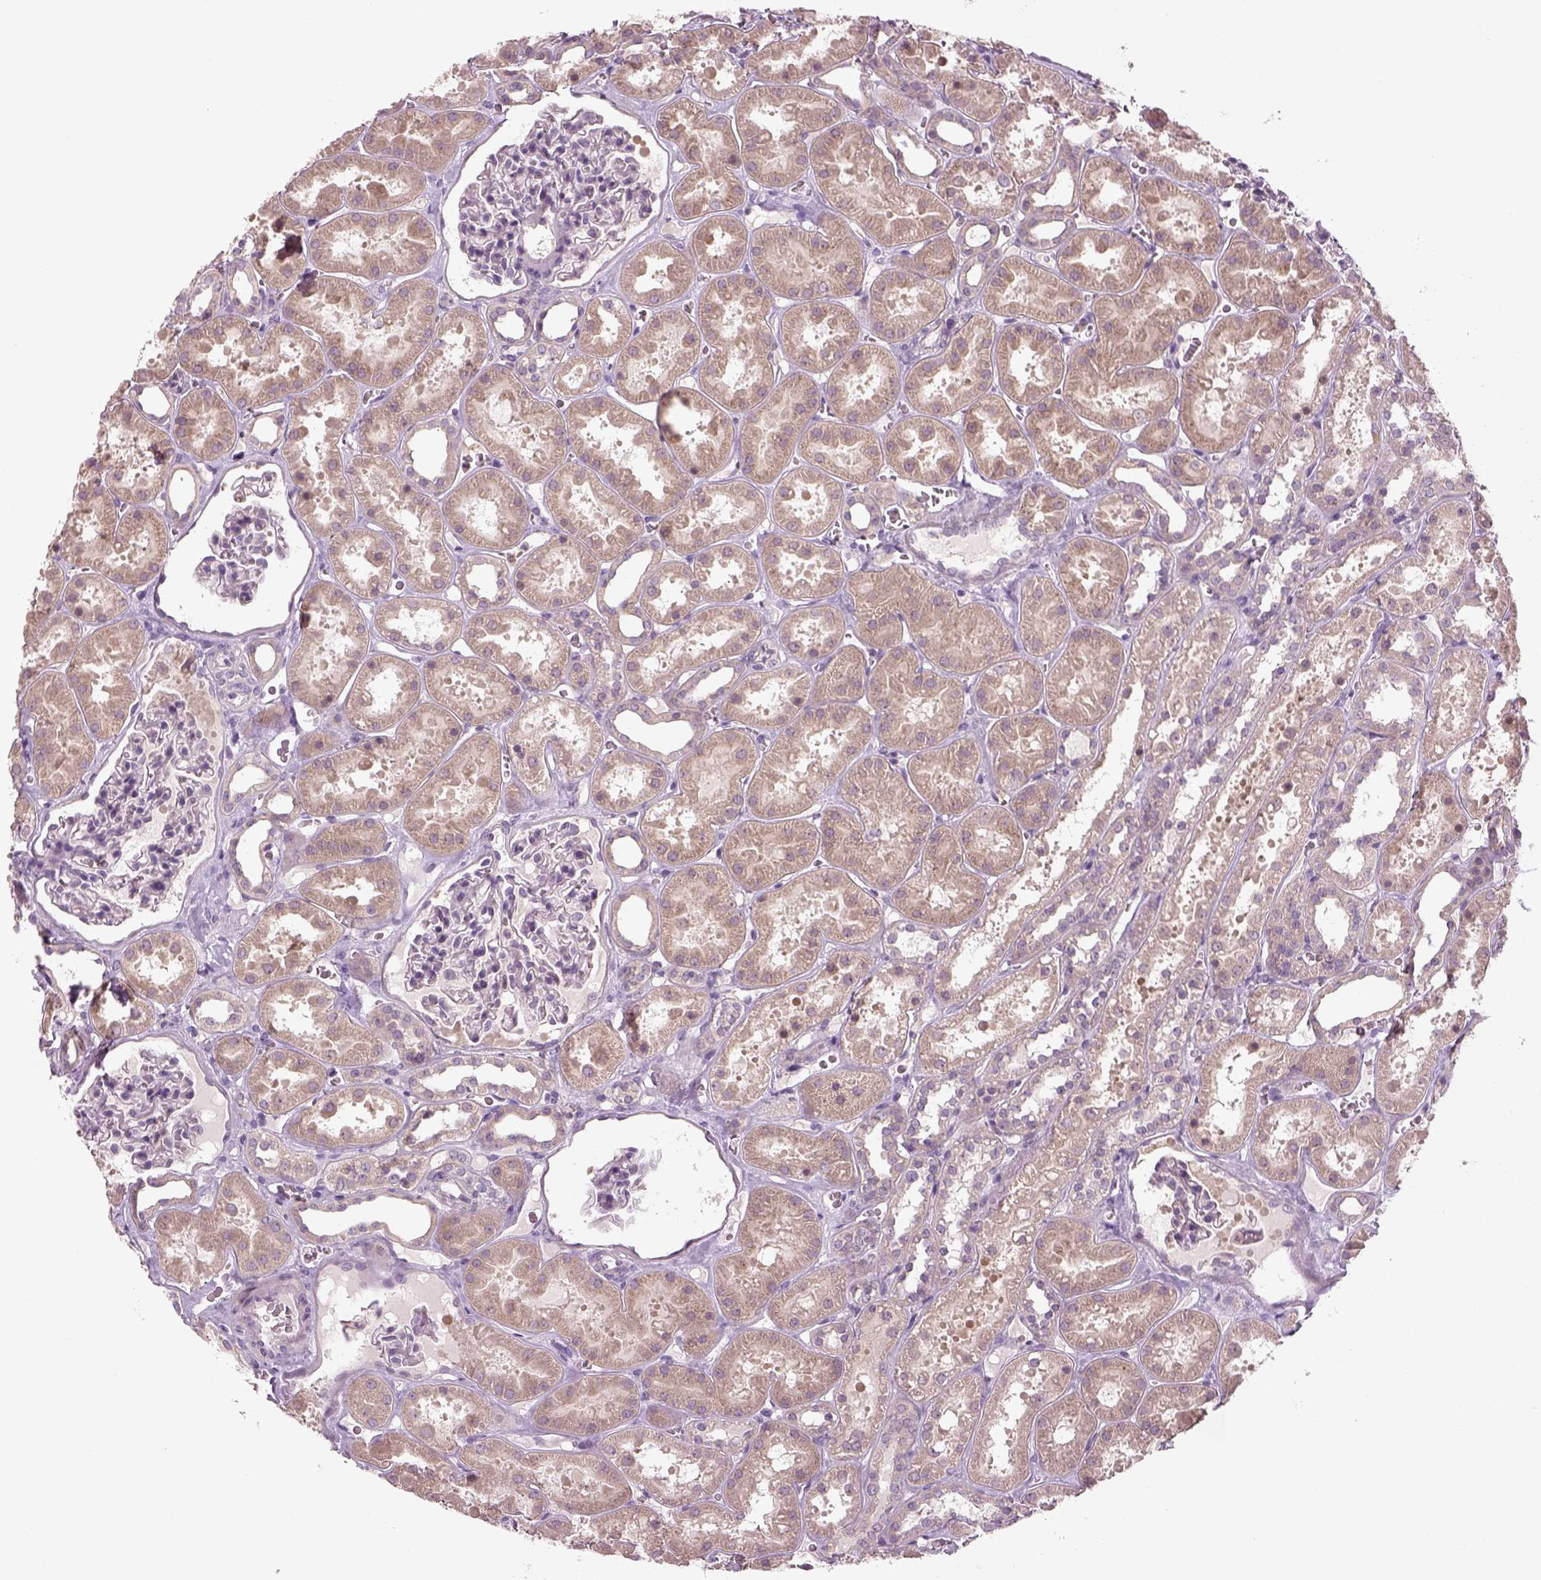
{"staining": {"intensity": "negative", "quantity": "none", "location": "none"}, "tissue": "kidney", "cell_type": "Cells in glomeruli", "image_type": "normal", "snomed": [{"axis": "morphology", "description": "Normal tissue, NOS"}, {"axis": "topography", "description": "Kidney"}], "caption": "Cells in glomeruli are negative for brown protein staining in unremarkable kidney. Brightfield microscopy of immunohistochemistry stained with DAB (3,3'-diaminobenzidine) (brown) and hematoxylin (blue), captured at high magnification.", "gene": "GDNF", "patient": {"sex": "female", "age": 41}}